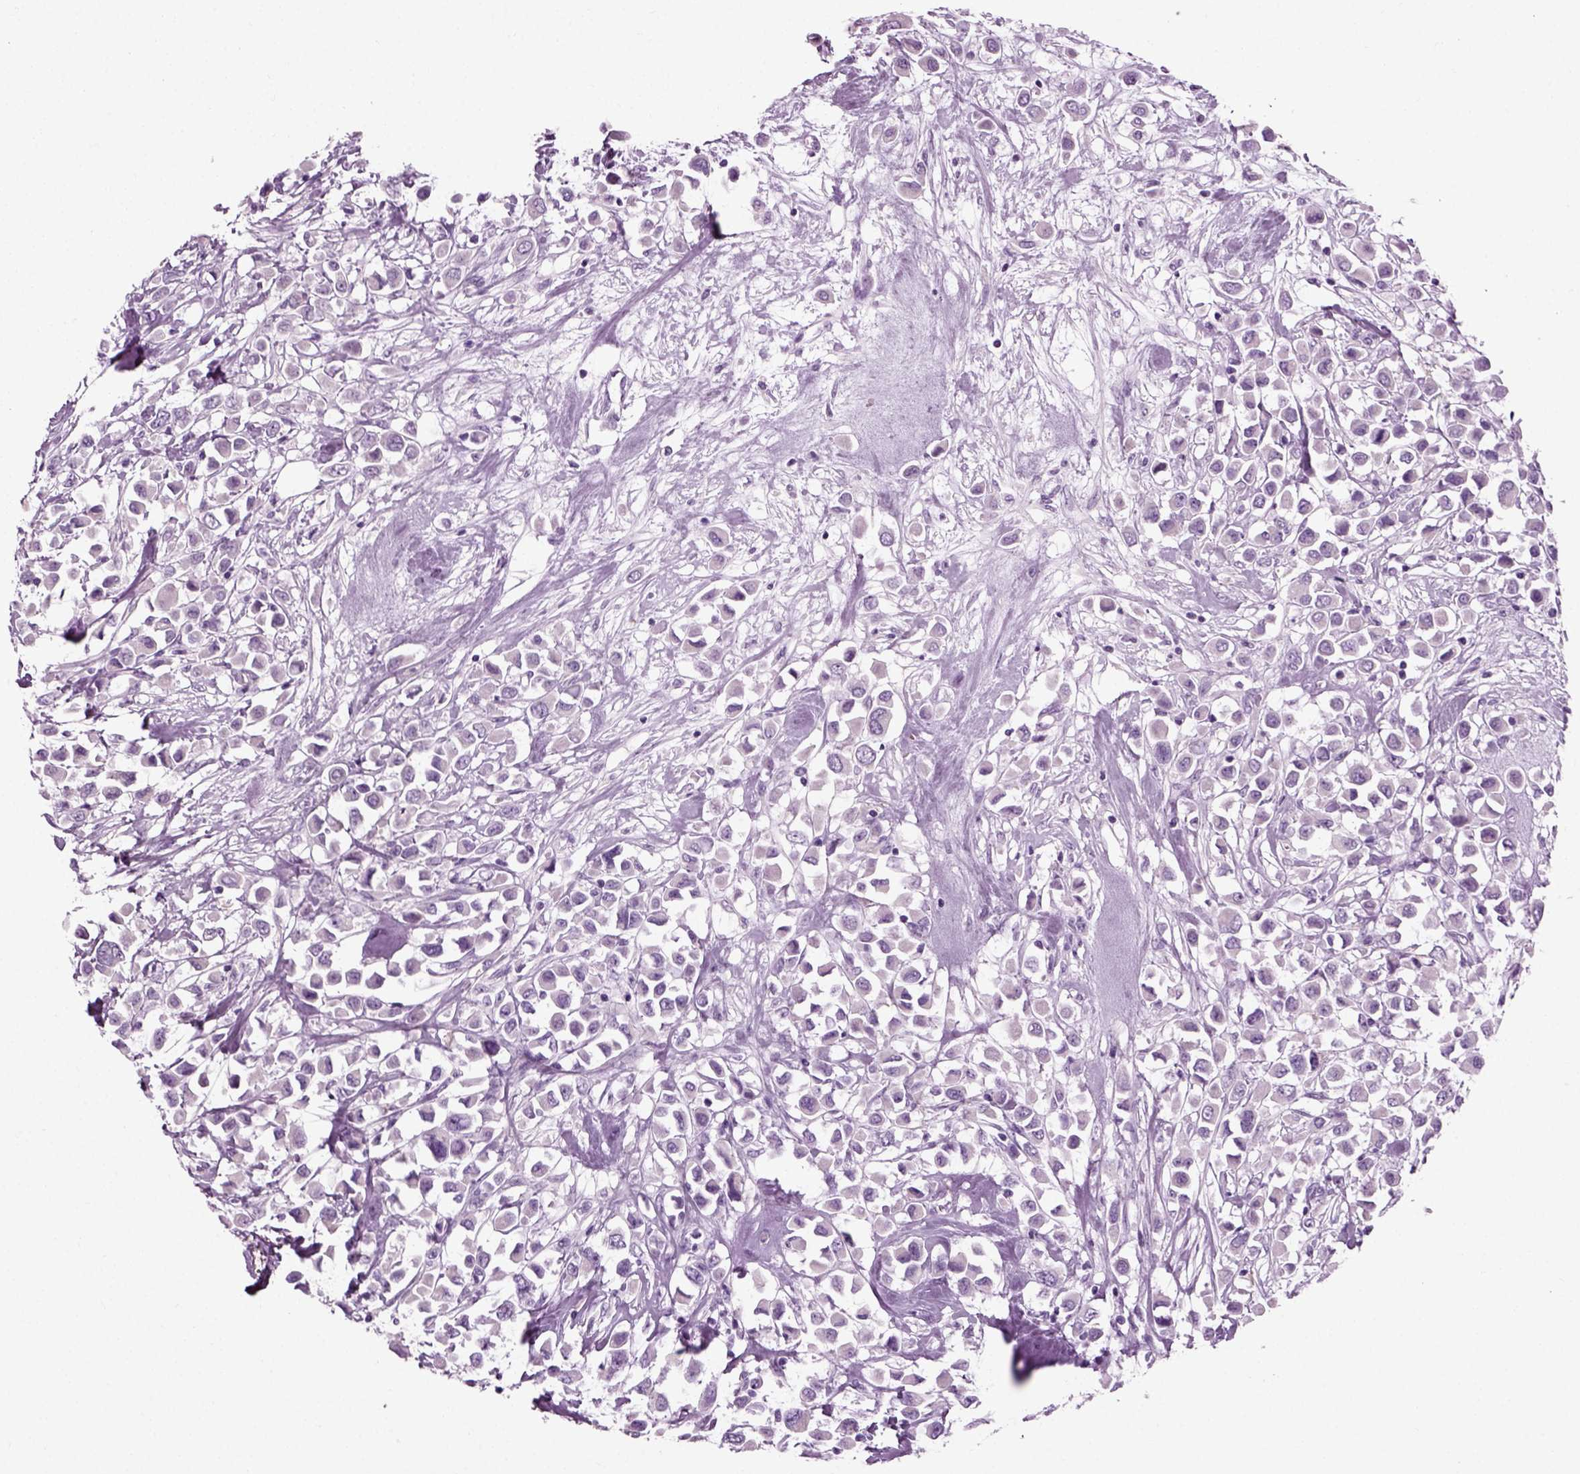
{"staining": {"intensity": "negative", "quantity": "none", "location": "none"}, "tissue": "breast cancer", "cell_type": "Tumor cells", "image_type": "cancer", "snomed": [{"axis": "morphology", "description": "Duct carcinoma"}, {"axis": "topography", "description": "Breast"}], "caption": "Tumor cells are negative for brown protein staining in breast cancer (intraductal carcinoma).", "gene": "PRLH", "patient": {"sex": "female", "age": 61}}